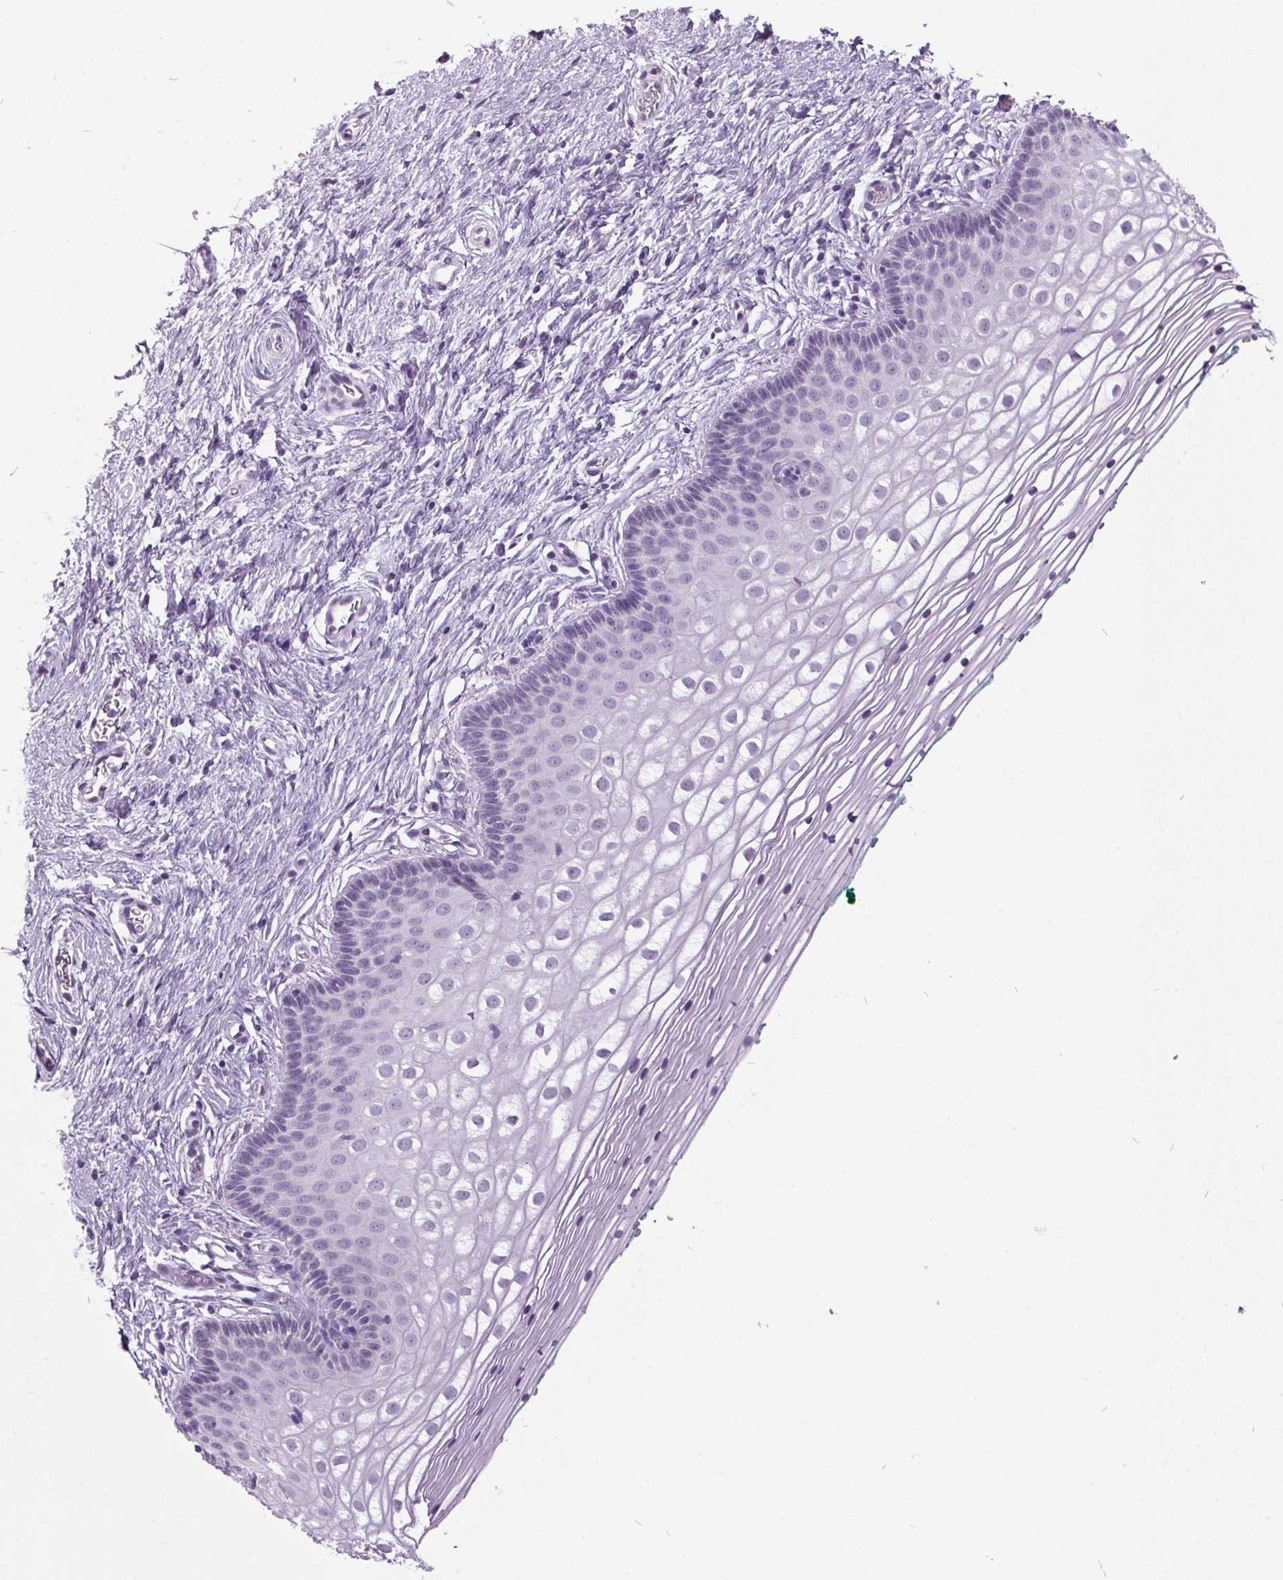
{"staining": {"intensity": "negative", "quantity": "none", "location": "none"}, "tissue": "vagina", "cell_type": "Squamous epithelial cells", "image_type": "normal", "snomed": [{"axis": "morphology", "description": "Normal tissue, NOS"}, {"axis": "topography", "description": "Vagina"}], "caption": "This is an immunohistochemistry (IHC) image of benign vagina. There is no expression in squamous epithelial cells.", "gene": "ODAD2", "patient": {"sex": "female", "age": 36}}